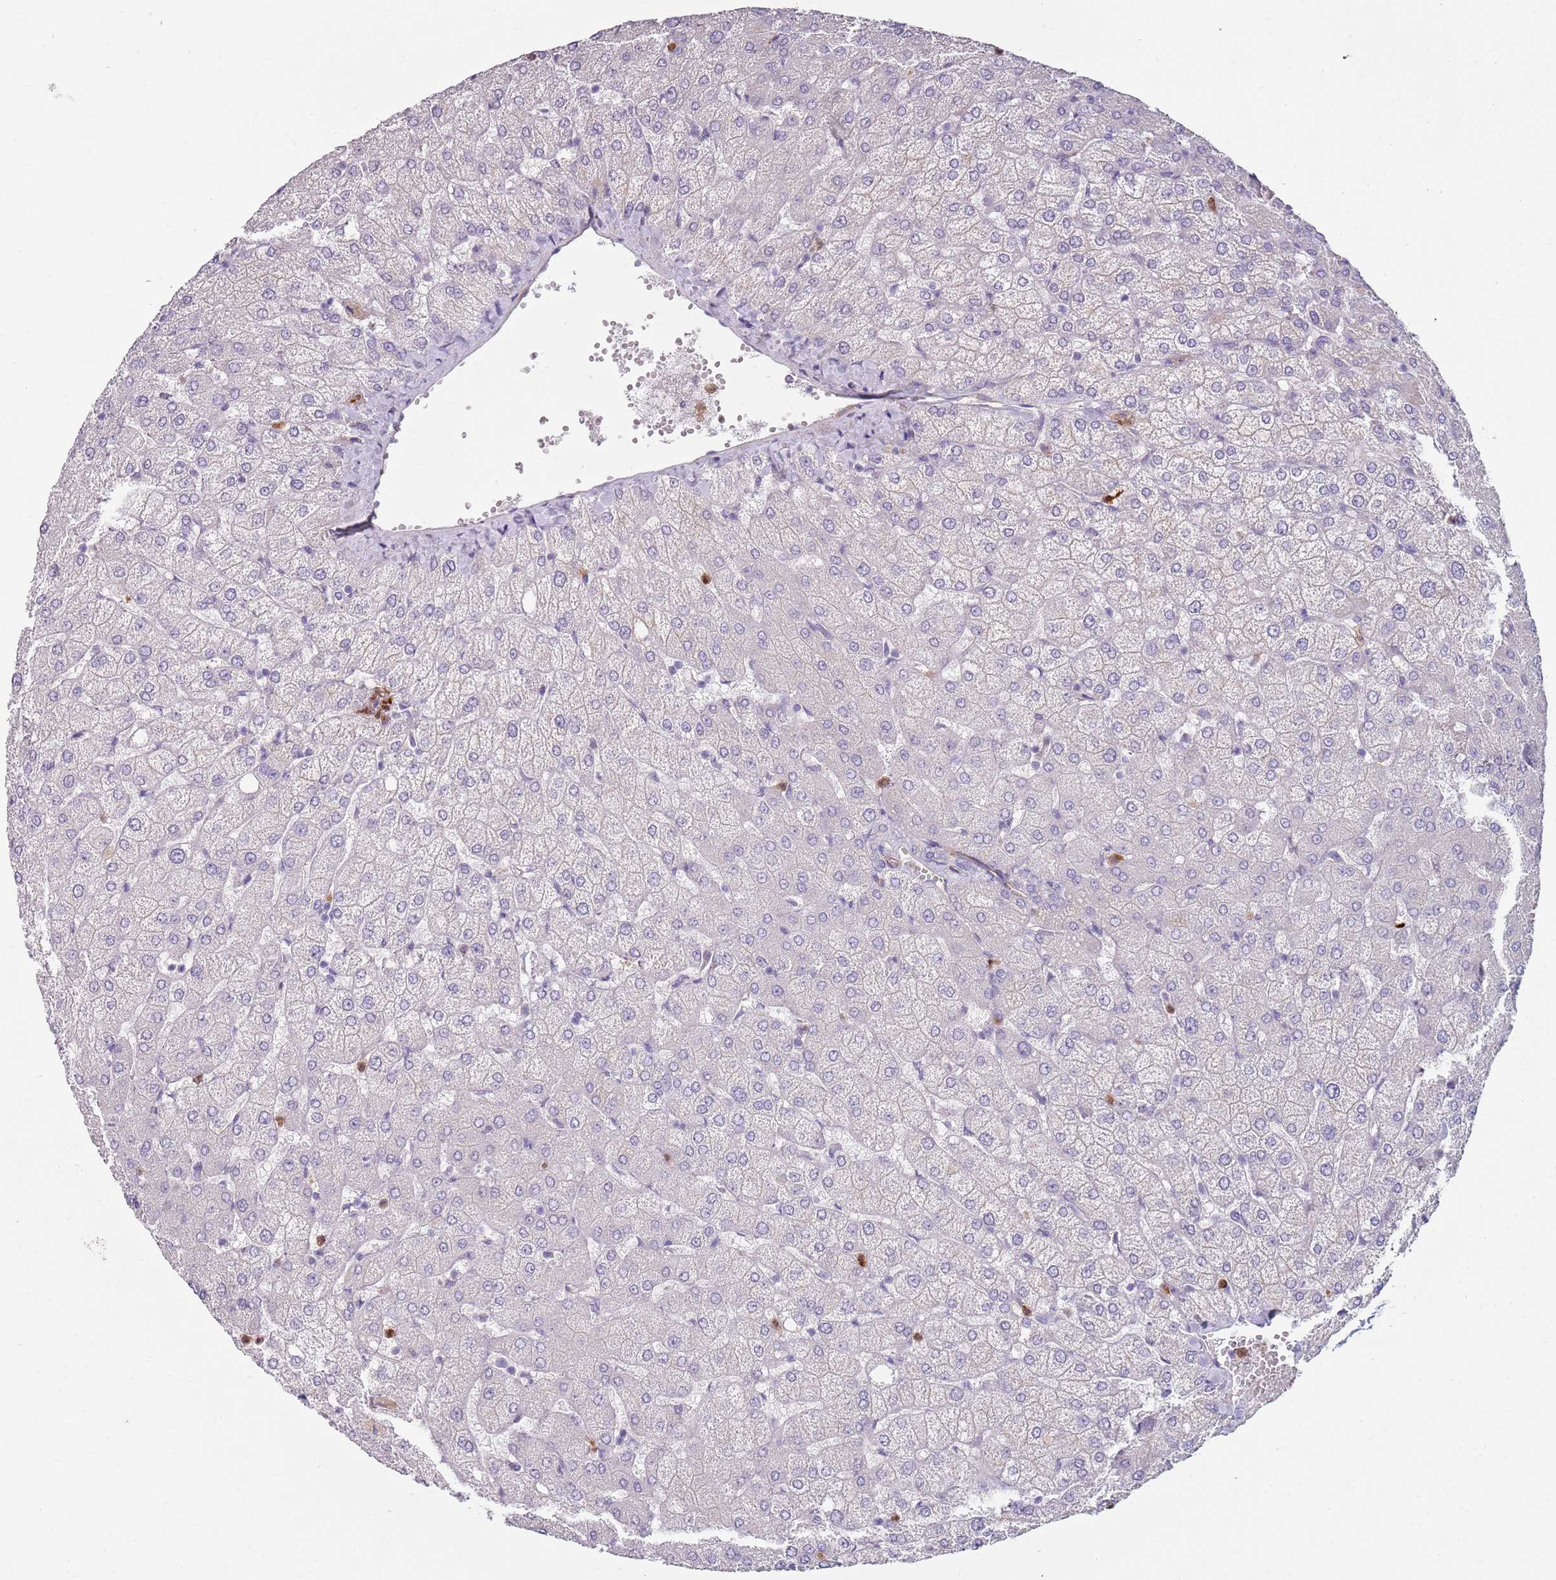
{"staining": {"intensity": "negative", "quantity": "none", "location": "none"}, "tissue": "liver", "cell_type": "Cholangiocytes", "image_type": "normal", "snomed": [{"axis": "morphology", "description": "Normal tissue, NOS"}, {"axis": "topography", "description": "Liver"}], "caption": "Immunohistochemistry photomicrograph of benign liver: liver stained with DAB (3,3'-diaminobenzidine) demonstrates no significant protein positivity in cholangiocytes. The staining is performed using DAB (3,3'-diaminobenzidine) brown chromogen with nuclei counter-stained in using hematoxylin.", "gene": "PHLPP2", "patient": {"sex": "female", "age": 54}}